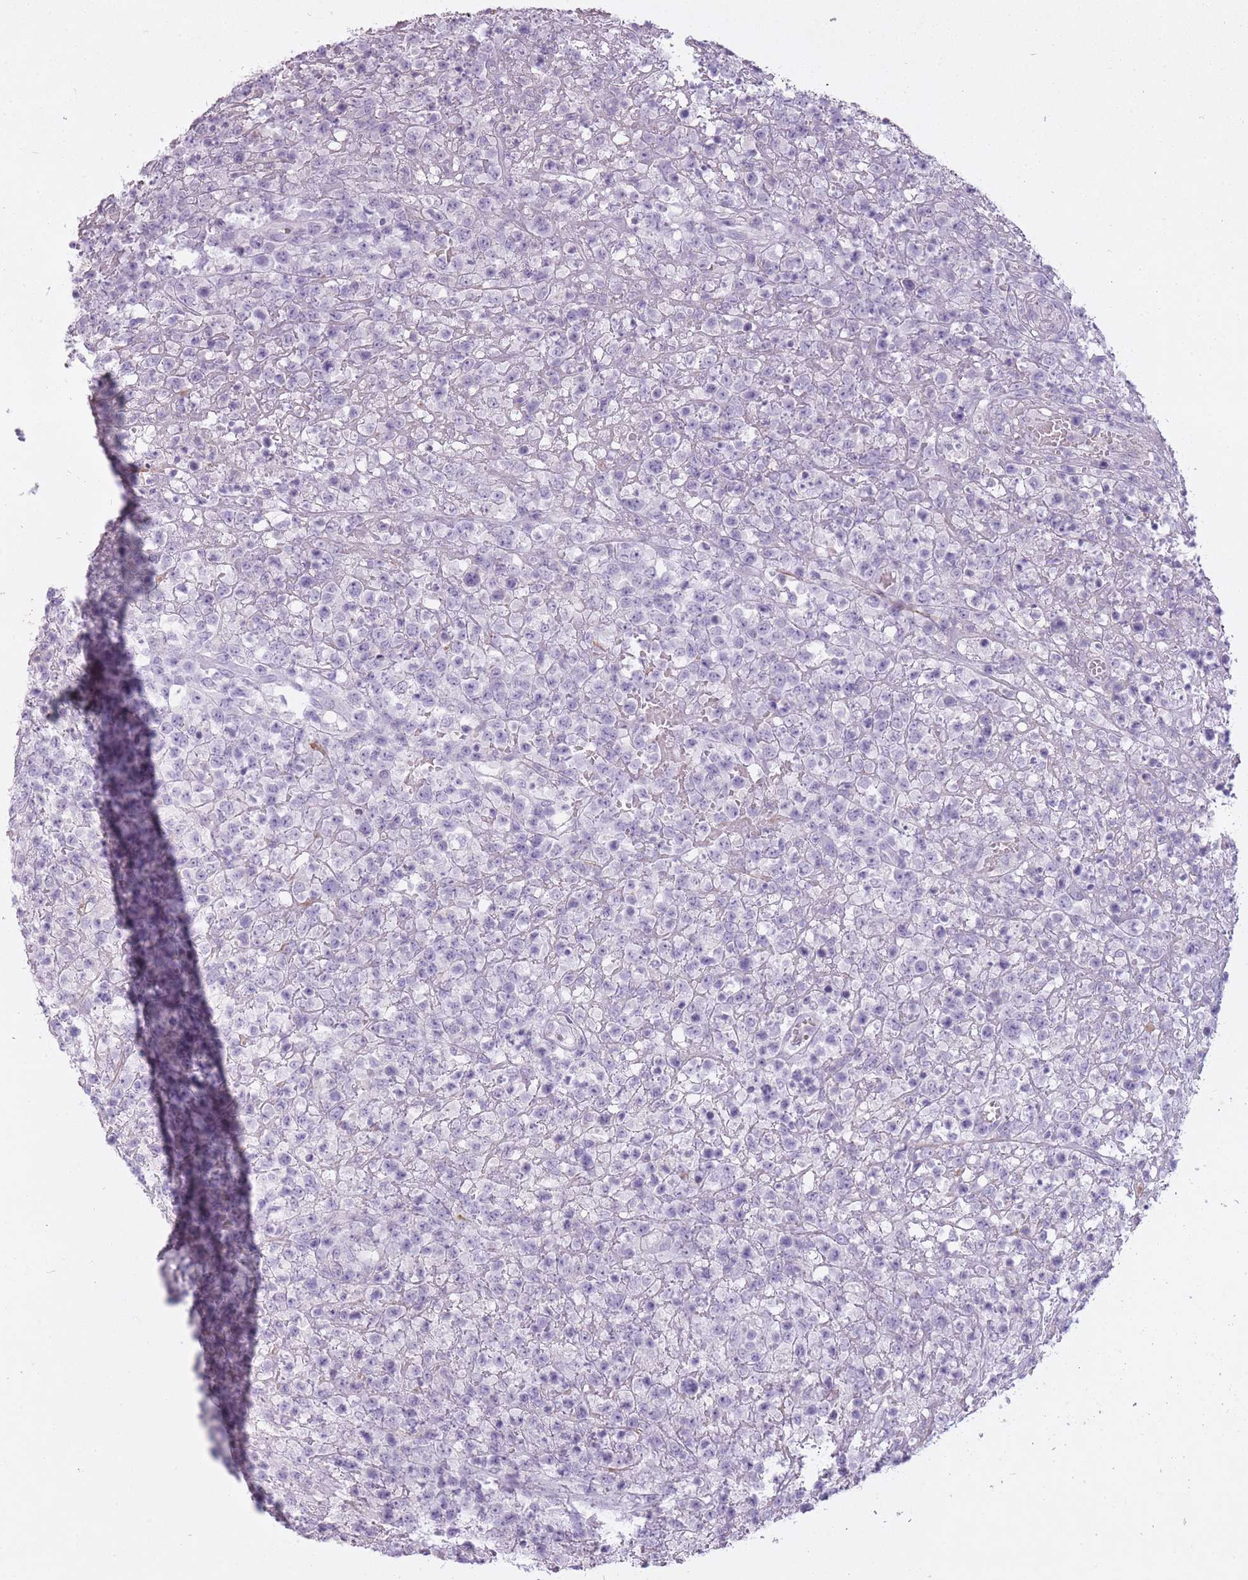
{"staining": {"intensity": "negative", "quantity": "none", "location": "none"}, "tissue": "lymphoma", "cell_type": "Tumor cells", "image_type": "cancer", "snomed": [{"axis": "morphology", "description": "Malignant lymphoma, non-Hodgkin's type, High grade"}, {"axis": "topography", "description": "Colon"}], "caption": "DAB immunohistochemical staining of lymphoma displays no significant positivity in tumor cells. (DAB (3,3'-diaminobenzidine) IHC with hematoxylin counter stain).", "gene": "RFX4", "patient": {"sex": "female", "age": 53}}